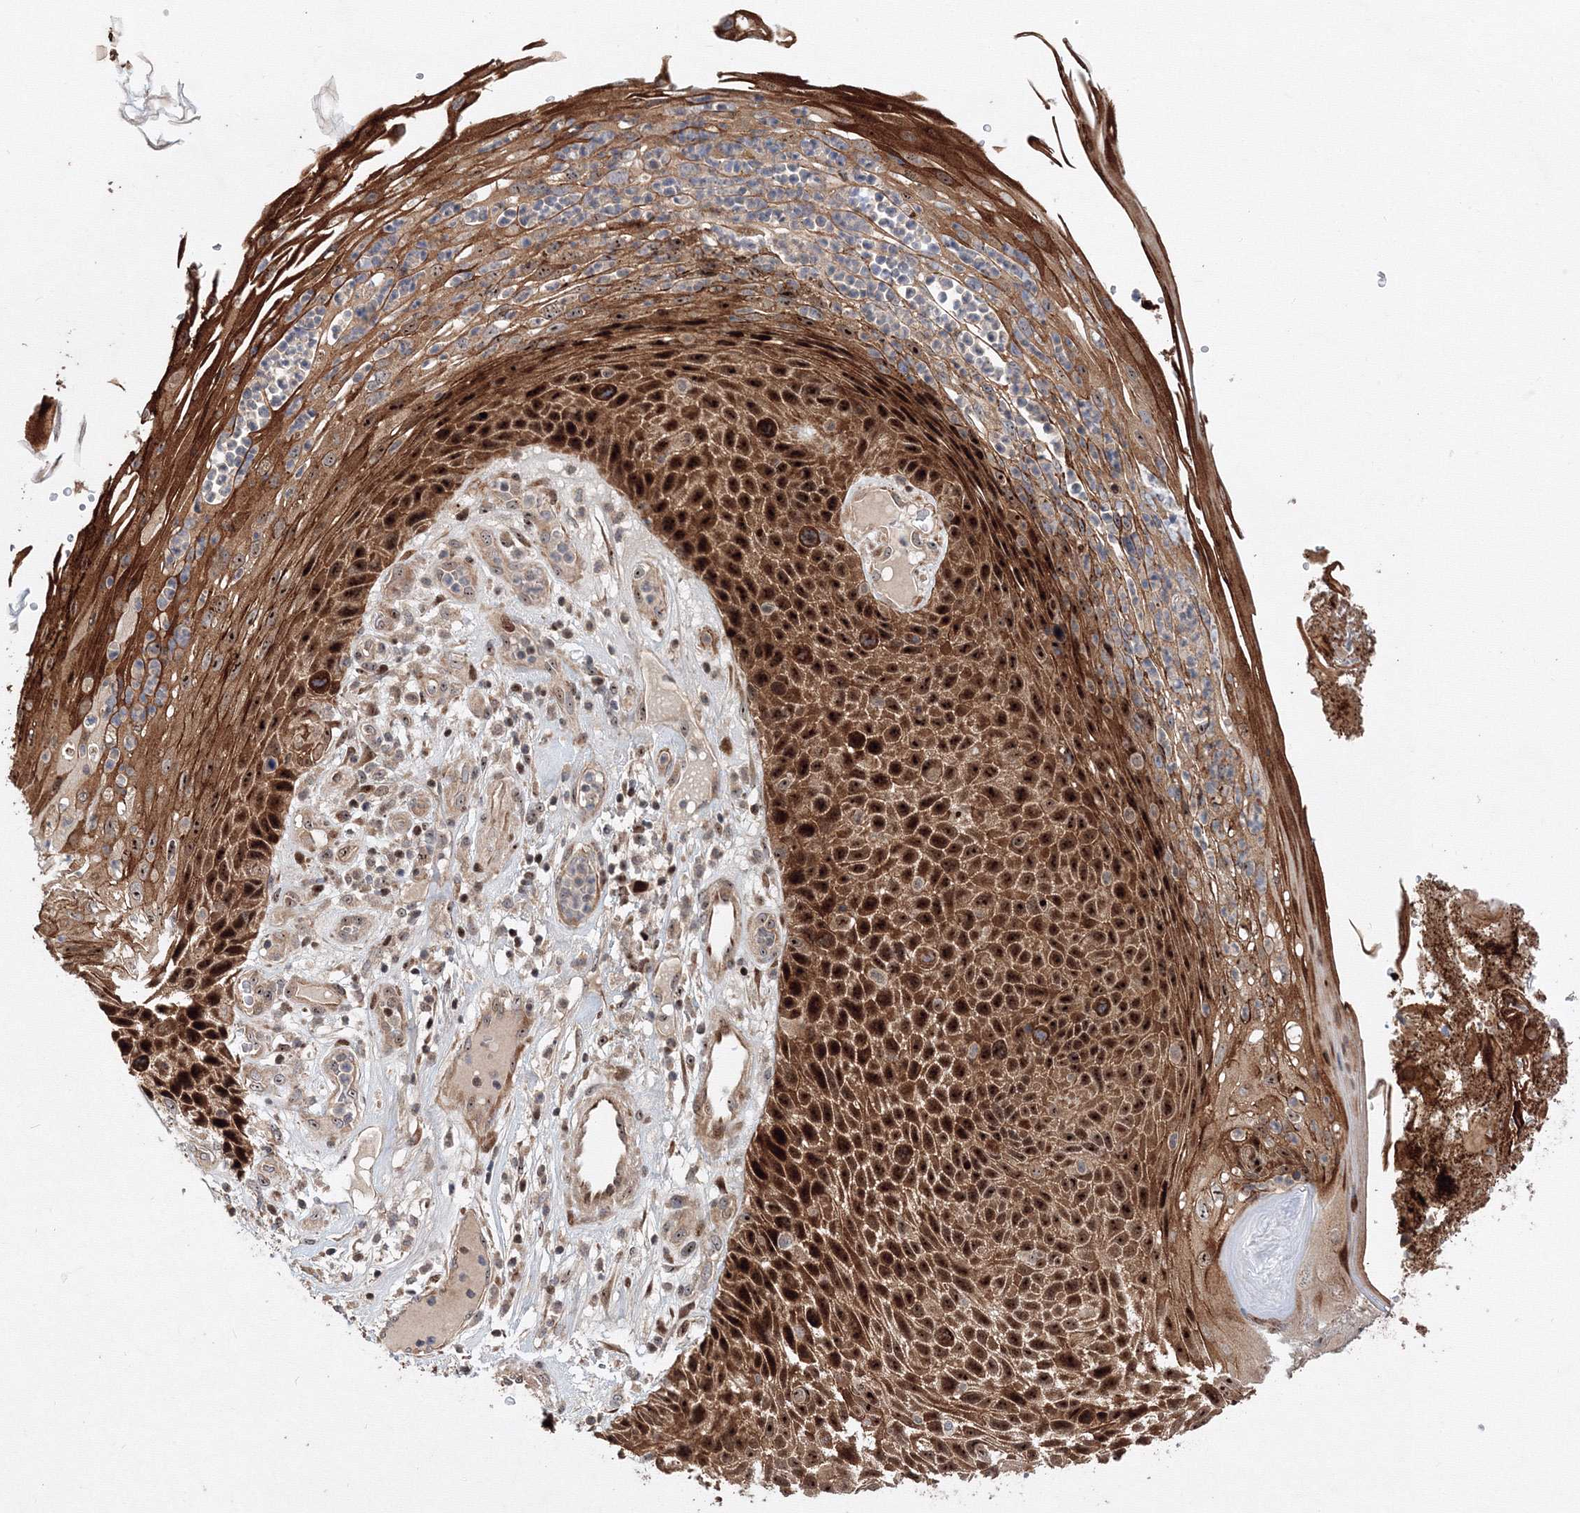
{"staining": {"intensity": "strong", "quantity": ">75%", "location": "cytoplasmic/membranous,nuclear"}, "tissue": "skin cancer", "cell_type": "Tumor cells", "image_type": "cancer", "snomed": [{"axis": "morphology", "description": "Squamous cell carcinoma, NOS"}, {"axis": "topography", "description": "Skin"}], "caption": "A high amount of strong cytoplasmic/membranous and nuclear positivity is identified in about >75% of tumor cells in squamous cell carcinoma (skin) tissue. The protein of interest is shown in brown color, while the nuclei are stained blue.", "gene": "ANKAR", "patient": {"sex": "female", "age": 88}}